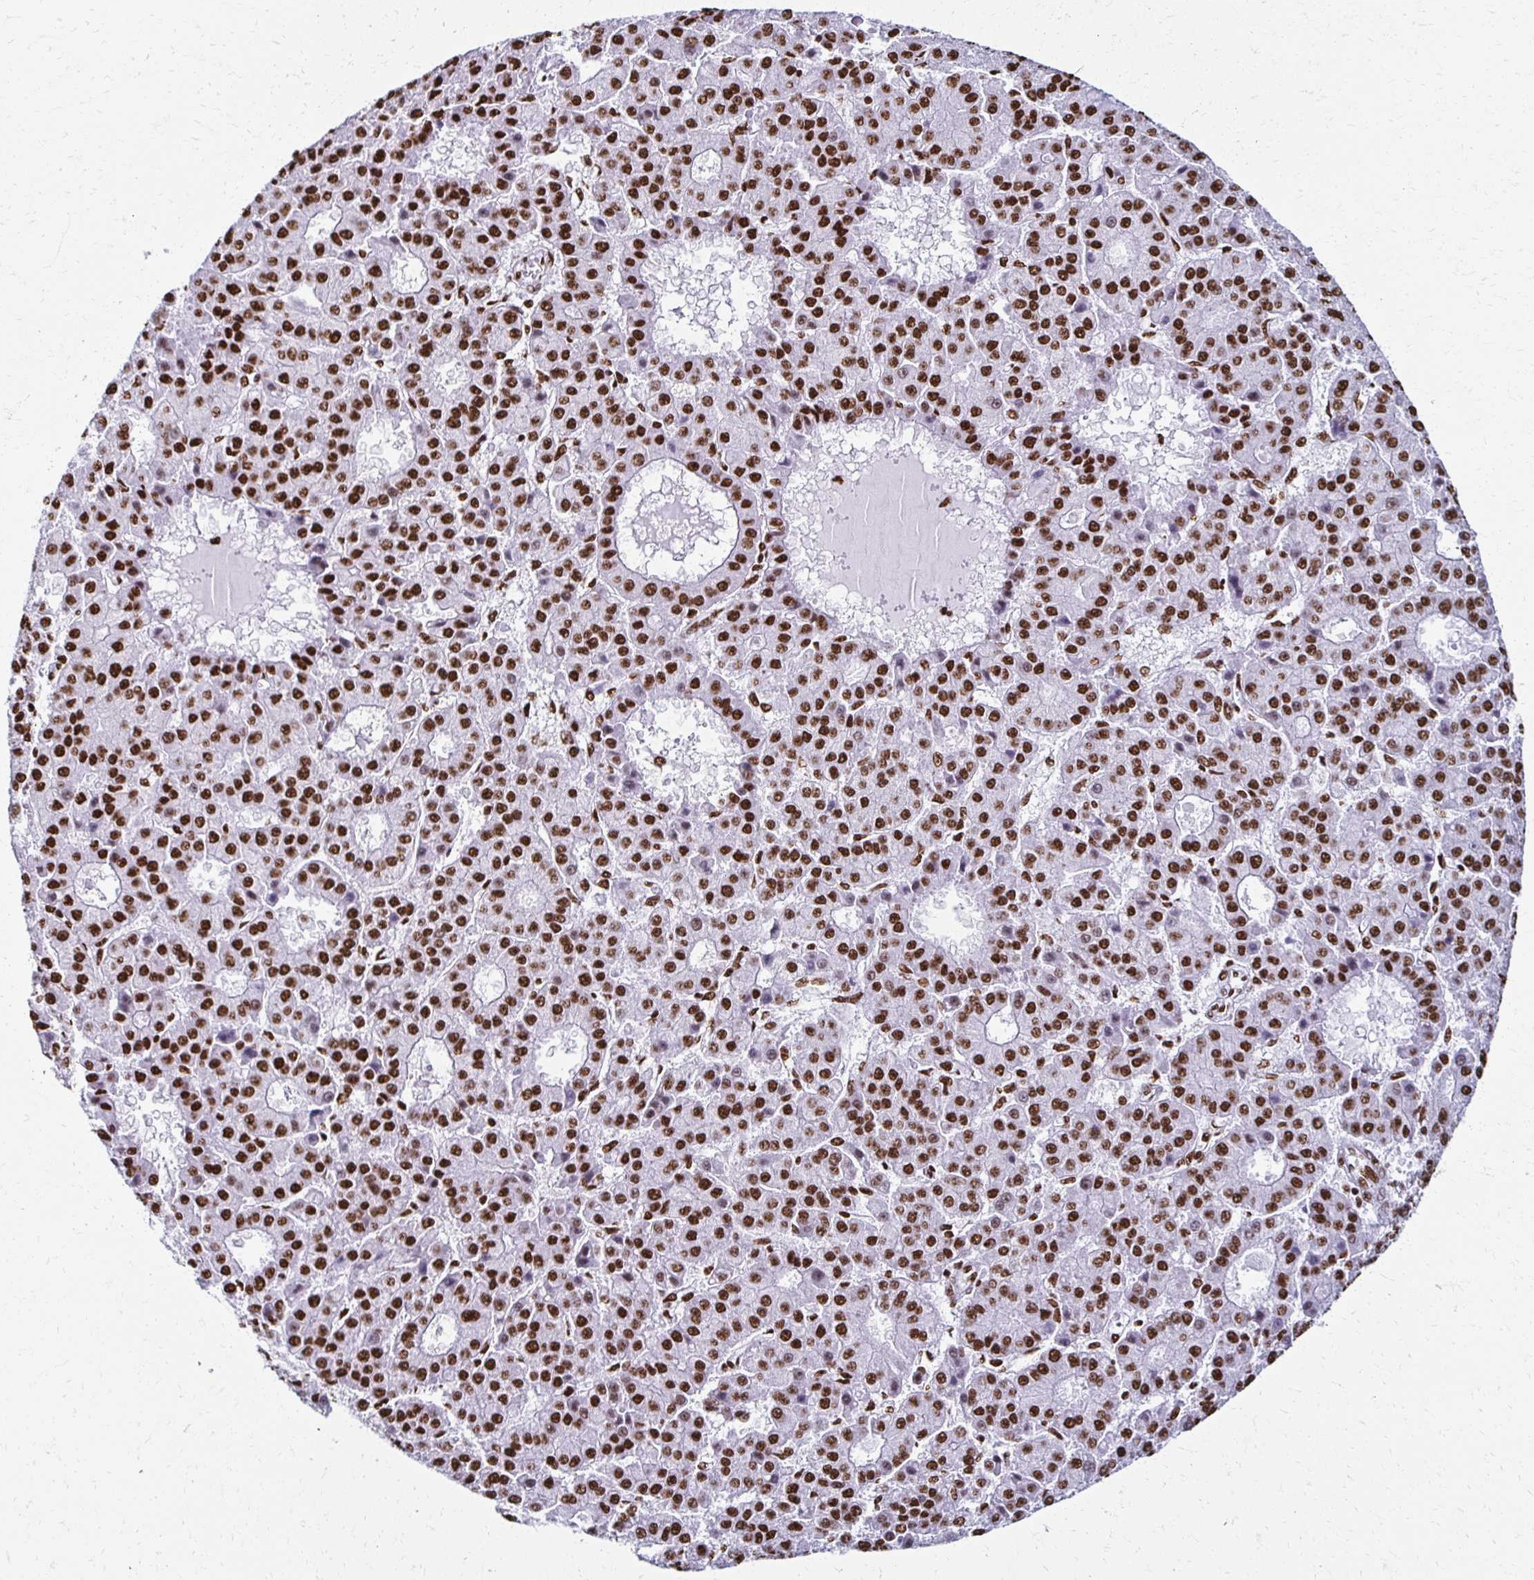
{"staining": {"intensity": "strong", "quantity": ">75%", "location": "nuclear"}, "tissue": "liver cancer", "cell_type": "Tumor cells", "image_type": "cancer", "snomed": [{"axis": "morphology", "description": "Carcinoma, Hepatocellular, NOS"}, {"axis": "topography", "description": "Liver"}], "caption": "High-magnification brightfield microscopy of liver cancer (hepatocellular carcinoma) stained with DAB (brown) and counterstained with hematoxylin (blue). tumor cells exhibit strong nuclear positivity is appreciated in about>75% of cells.", "gene": "NONO", "patient": {"sex": "male", "age": 70}}